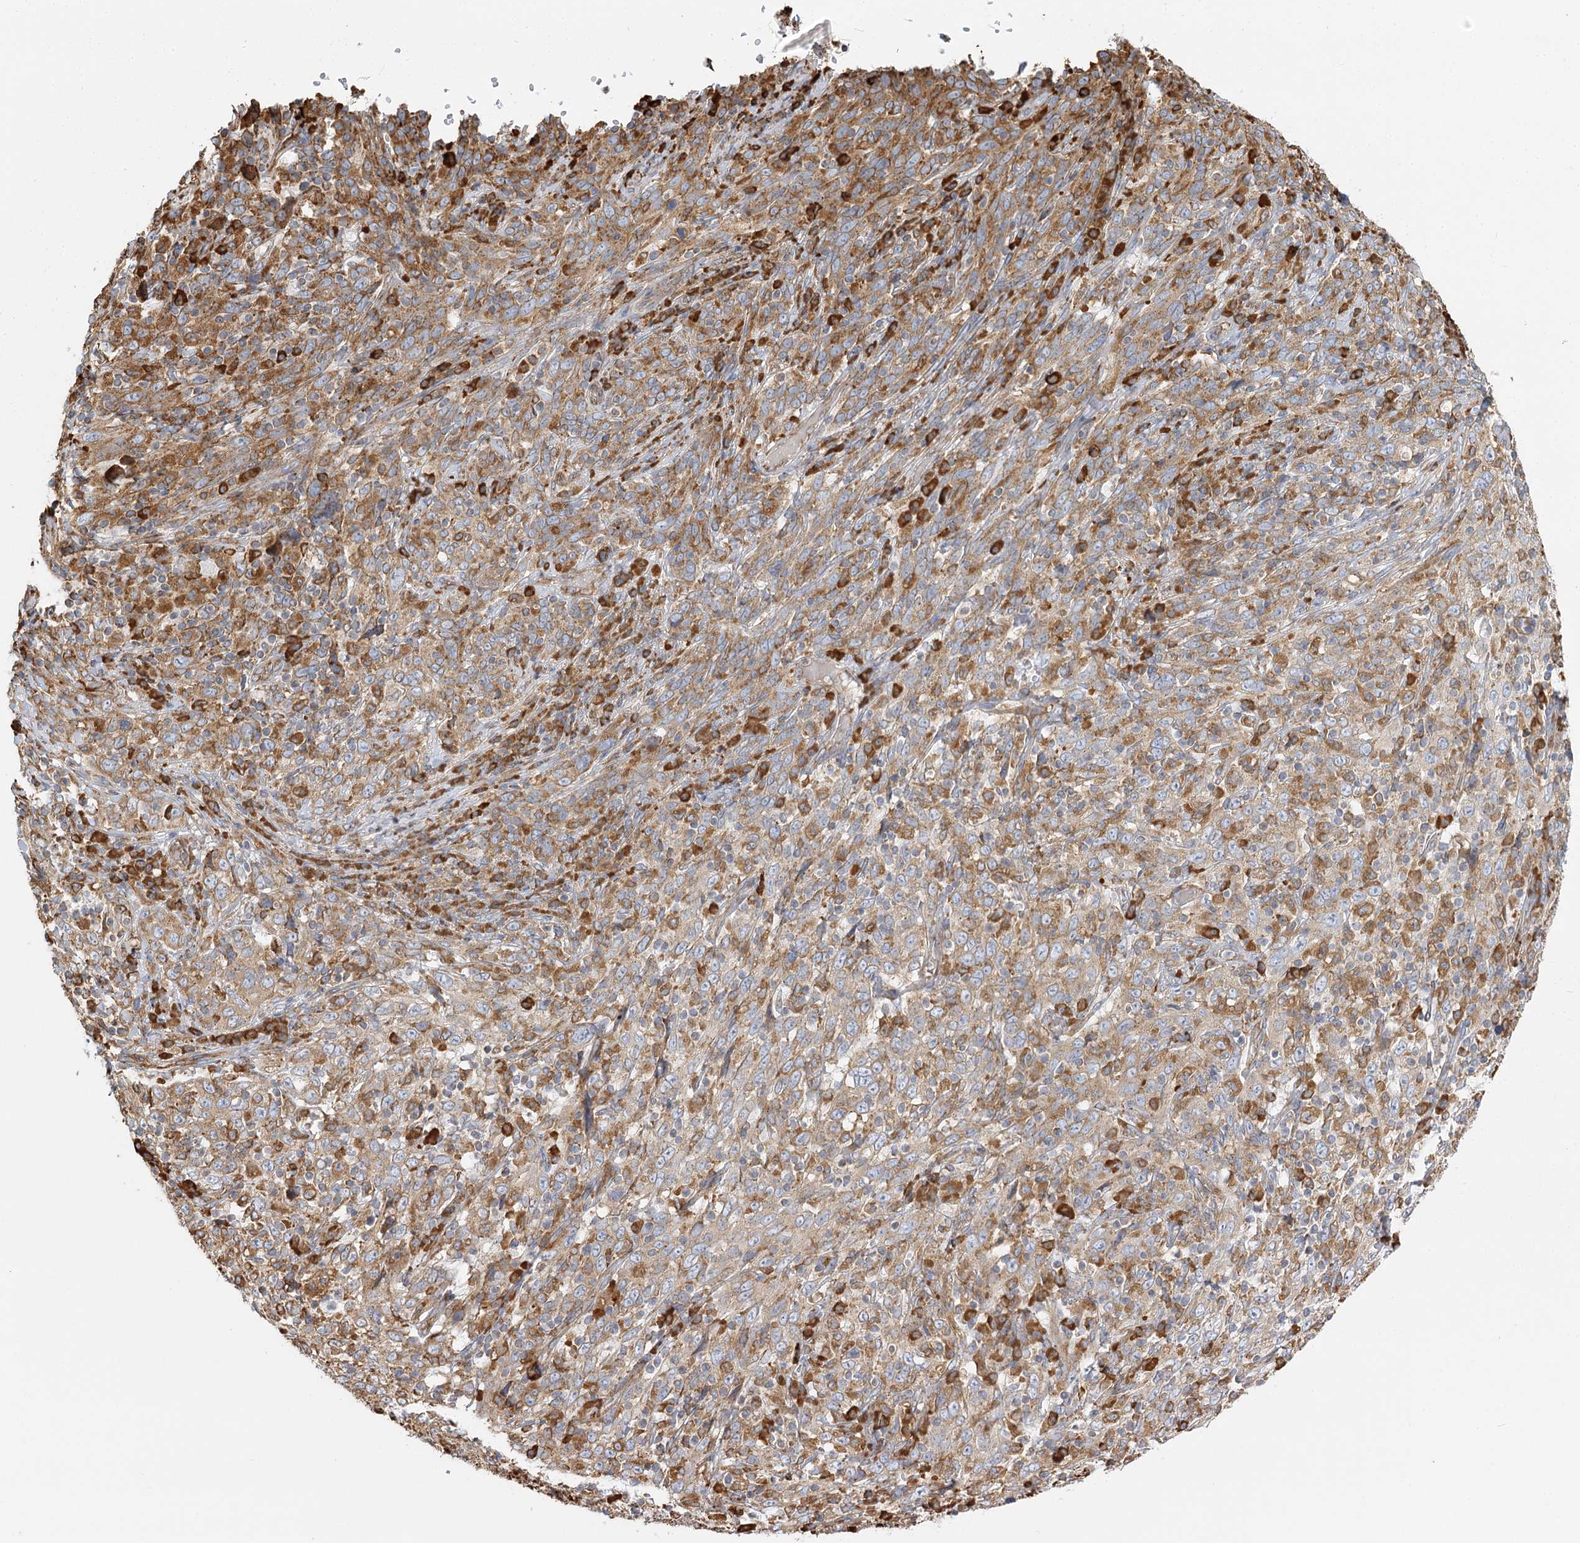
{"staining": {"intensity": "moderate", "quantity": ">75%", "location": "cytoplasmic/membranous"}, "tissue": "cervical cancer", "cell_type": "Tumor cells", "image_type": "cancer", "snomed": [{"axis": "morphology", "description": "Squamous cell carcinoma, NOS"}, {"axis": "topography", "description": "Cervix"}], "caption": "This is a micrograph of immunohistochemistry (IHC) staining of squamous cell carcinoma (cervical), which shows moderate expression in the cytoplasmic/membranous of tumor cells.", "gene": "TAS1R1", "patient": {"sex": "female", "age": 46}}